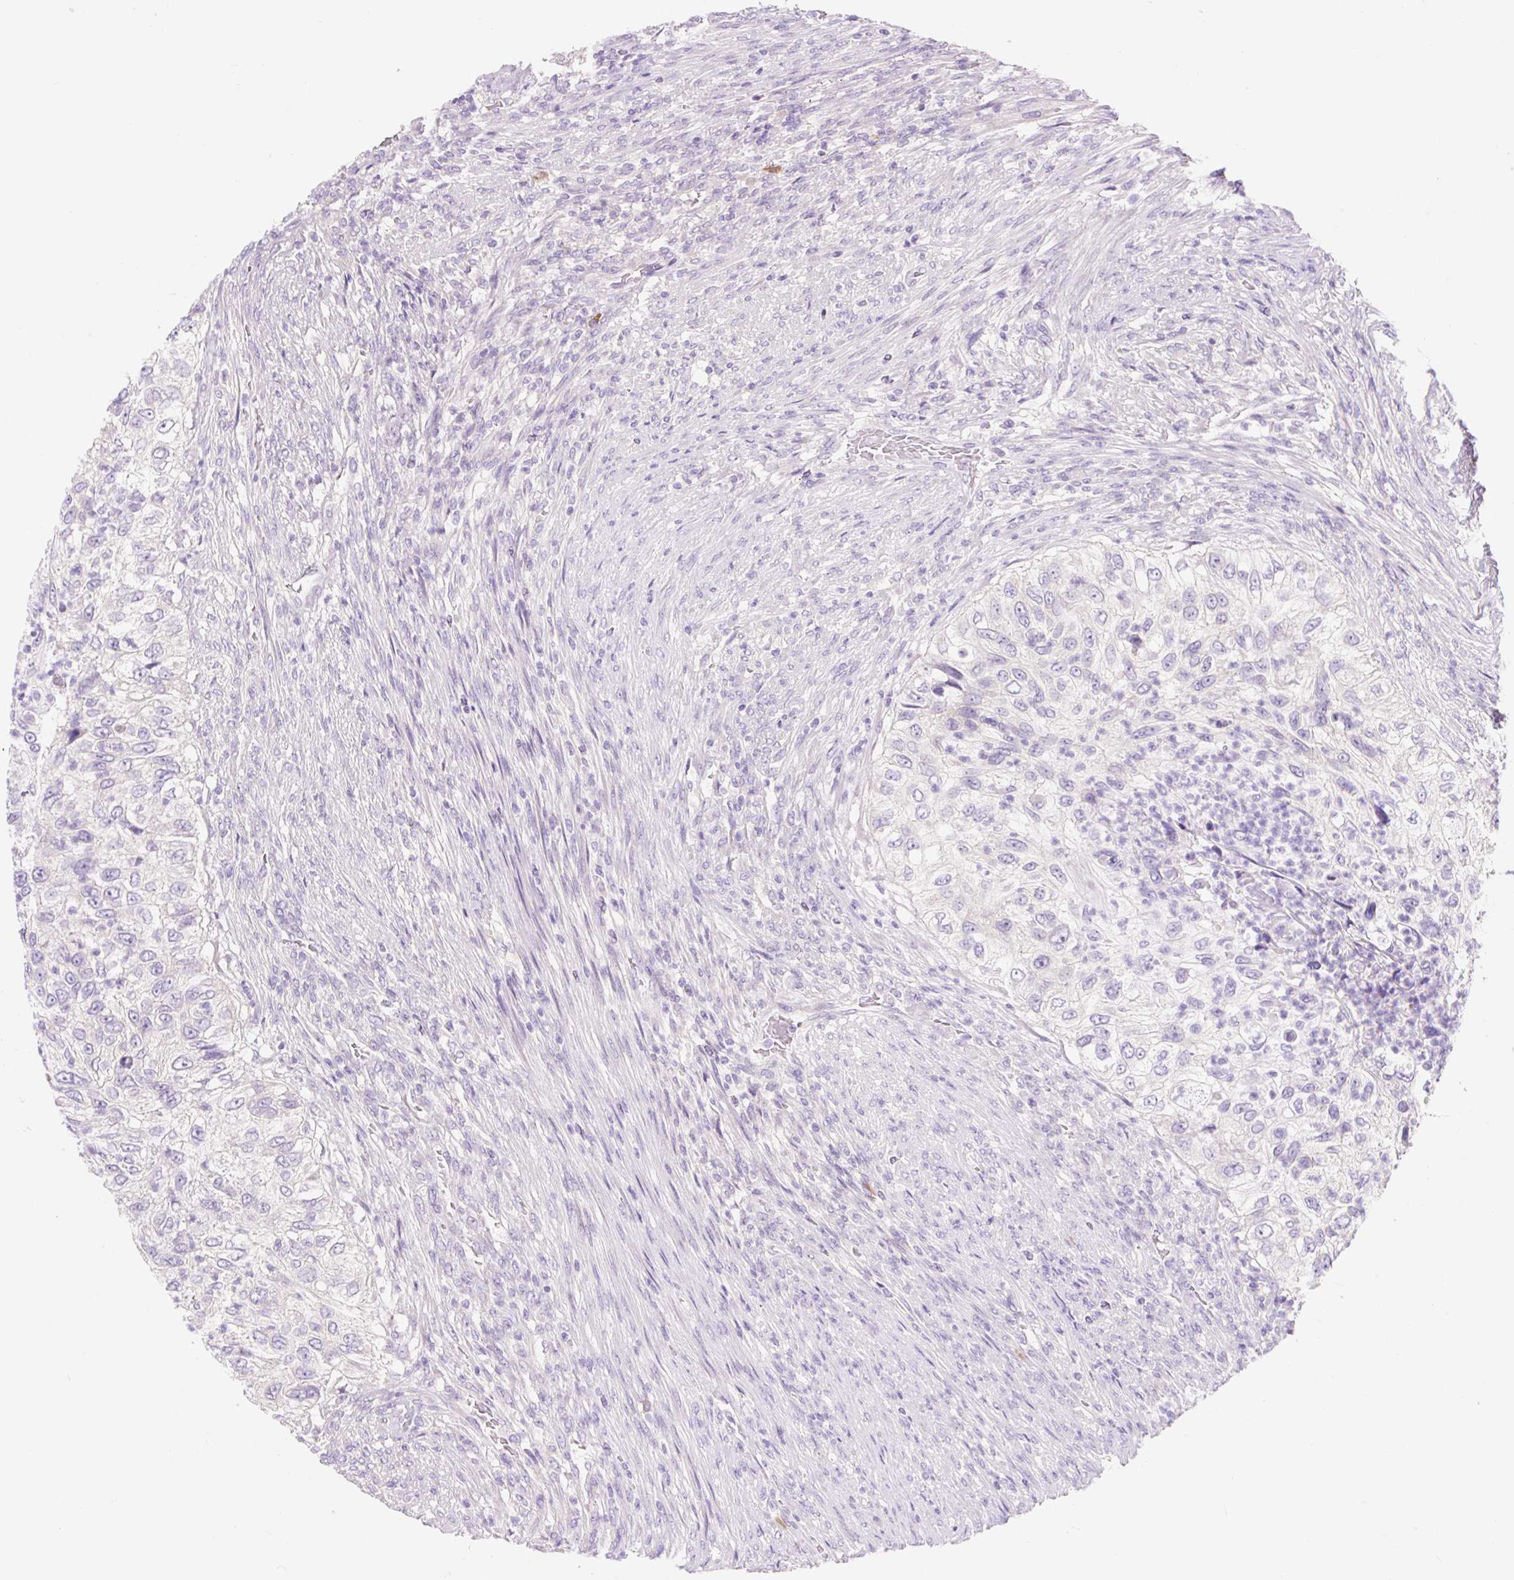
{"staining": {"intensity": "negative", "quantity": "none", "location": "none"}, "tissue": "urothelial cancer", "cell_type": "Tumor cells", "image_type": "cancer", "snomed": [{"axis": "morphology", "description": "Urothelial carcinoma, High grade"}, {"axis": "topography", "description": "Urinary bladder"}], "caption": "Immunohistochemical staining of high-grade urothelial carcinoma exhibits no significant staining in tumor cells.", "gene": "CELF6", "patient": {"sex": "female", "age": 60}}